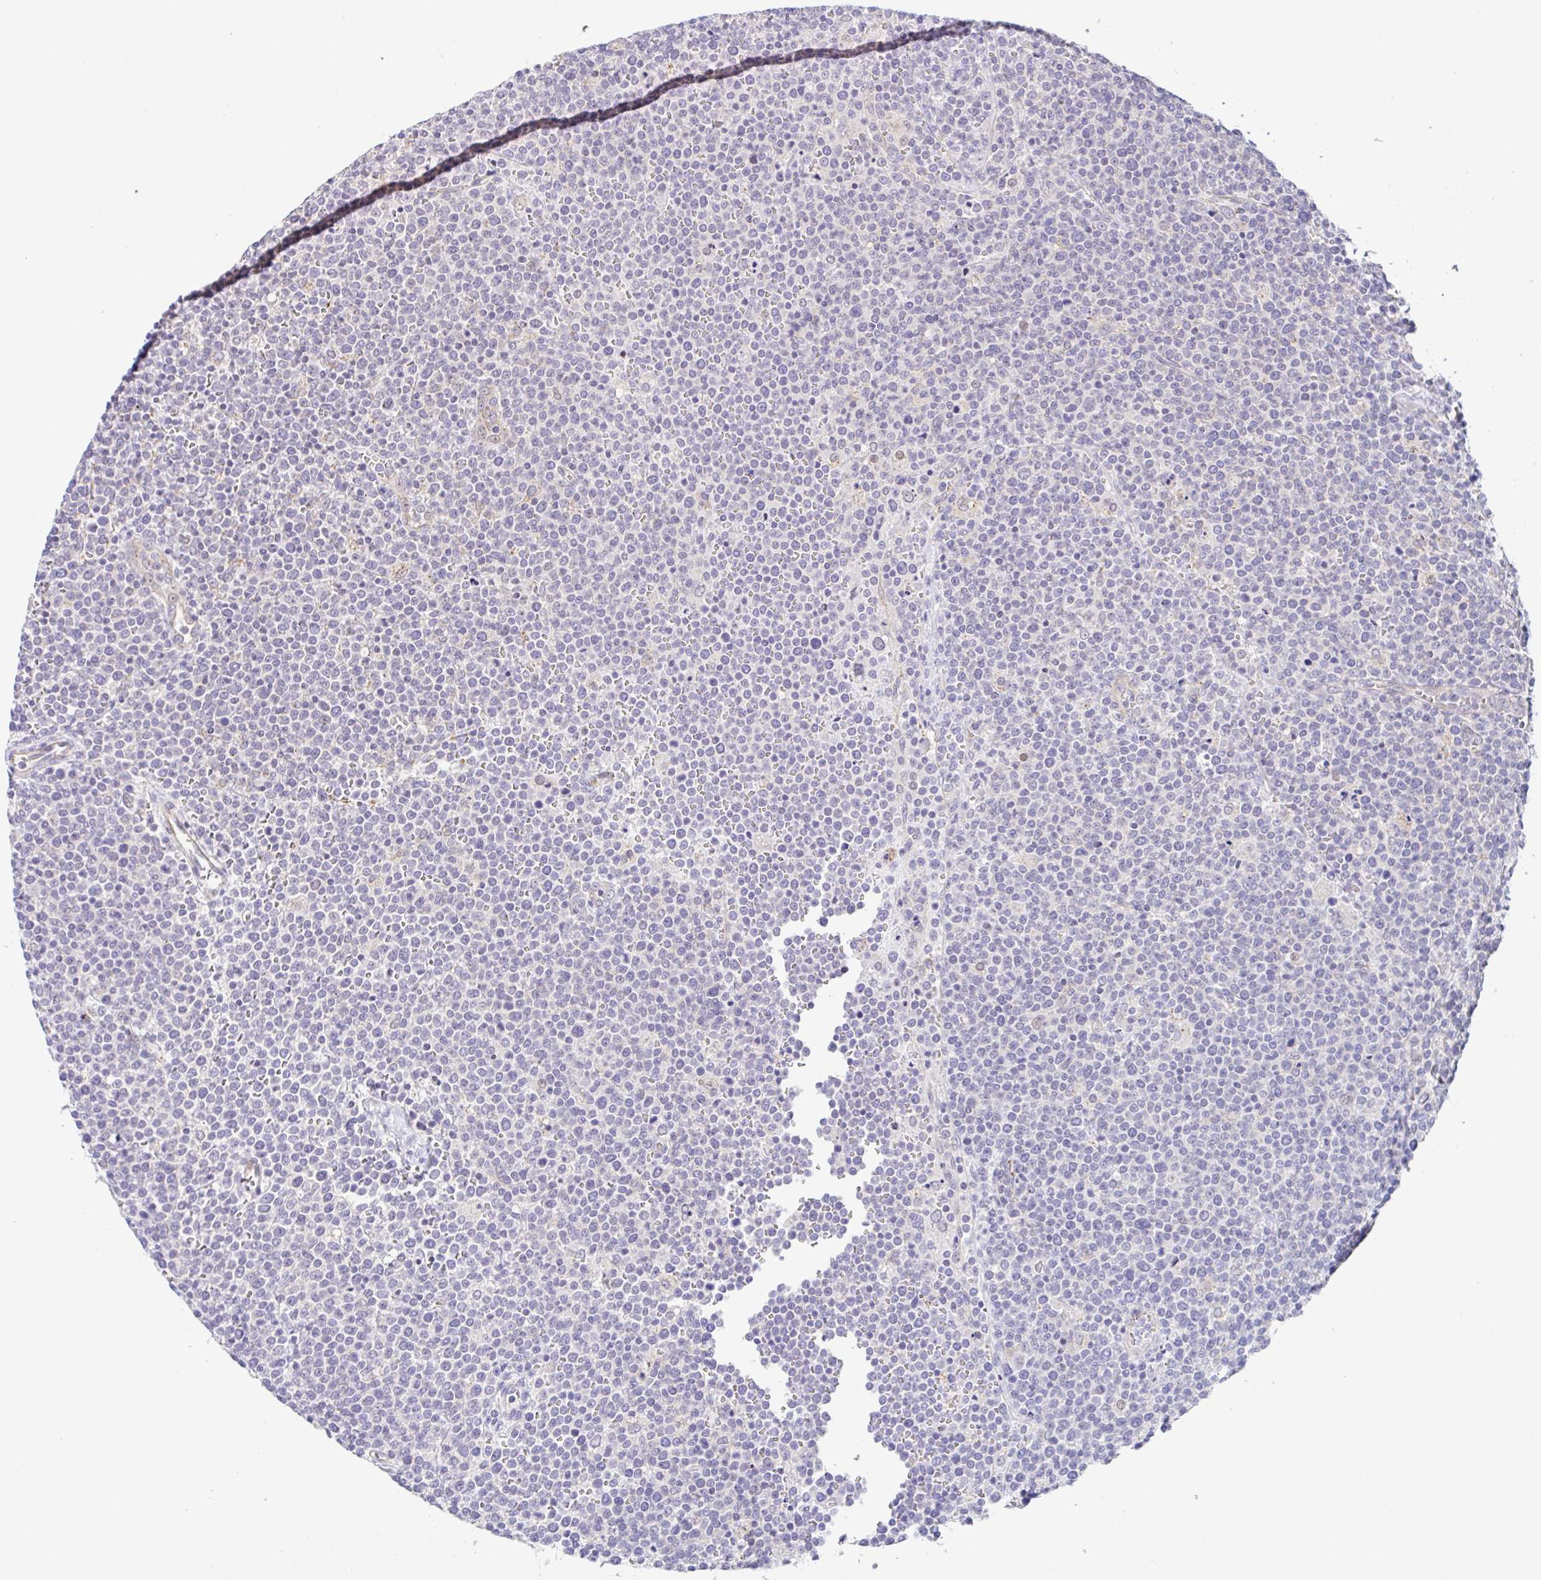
{"staining": {"intensity": "negative", "quantity": "none", "location": "none"}, "tissue": "lymphoma", "cell_type": "Tumor cells", "image_type": "cancer", "snomed": [{"axis": "morphology", "description": "Malignant lymphoma, non-Hodgkin's type, High grade"}, {"axis": "topography", "description": "Lymph node"}], "caption": "High power microscopy micrograph of an immunohistochemistry (IHC) photomicrograph of malignant lymphoma, non-Hodgkin's type (high-grade), revealing no significant expression in tumor cells.", "gene": "CGNL1", "patient": {"sex": "male", "age": 61}}